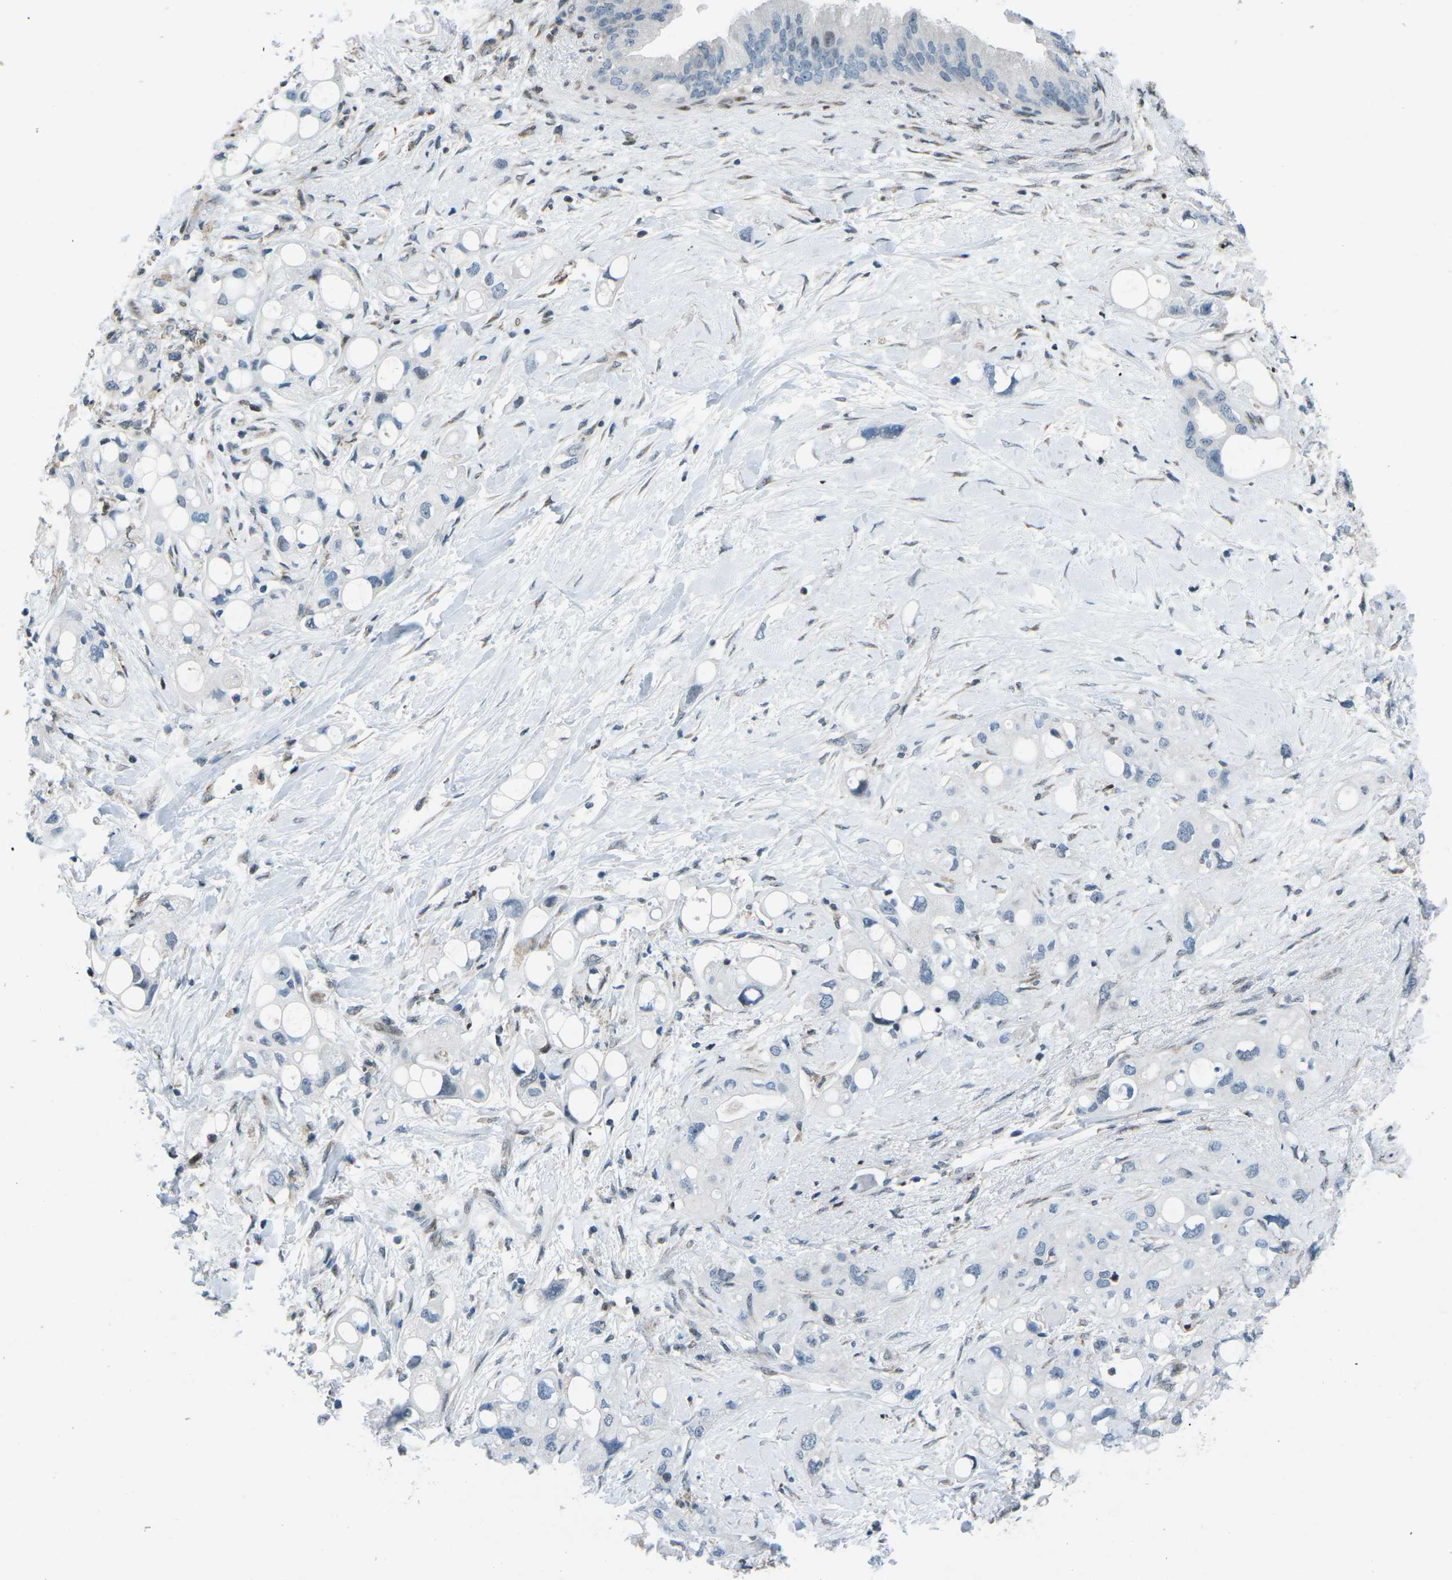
{"staining": {"intensity": "negative", "quantity": "none", "location": "none"}, "tissue": "pancreatic cancer", "cell_type": "Tumor cells", "image_type": "cancer", "snomed": [{"axis": "morphology", "description": "Adenocarcinoma, NOS"}, {"axis": "topography", "description": "Pancreas"}], "caption": "The micrograph displays no staining of tumor cells in pancreatic cancer (adenocarcinoma). (Immunohistochemistry (ihc), brightfield microscopy, high magnification).", "gene": "MBNL1", "patient": {"sex": "female", "age": 56}}